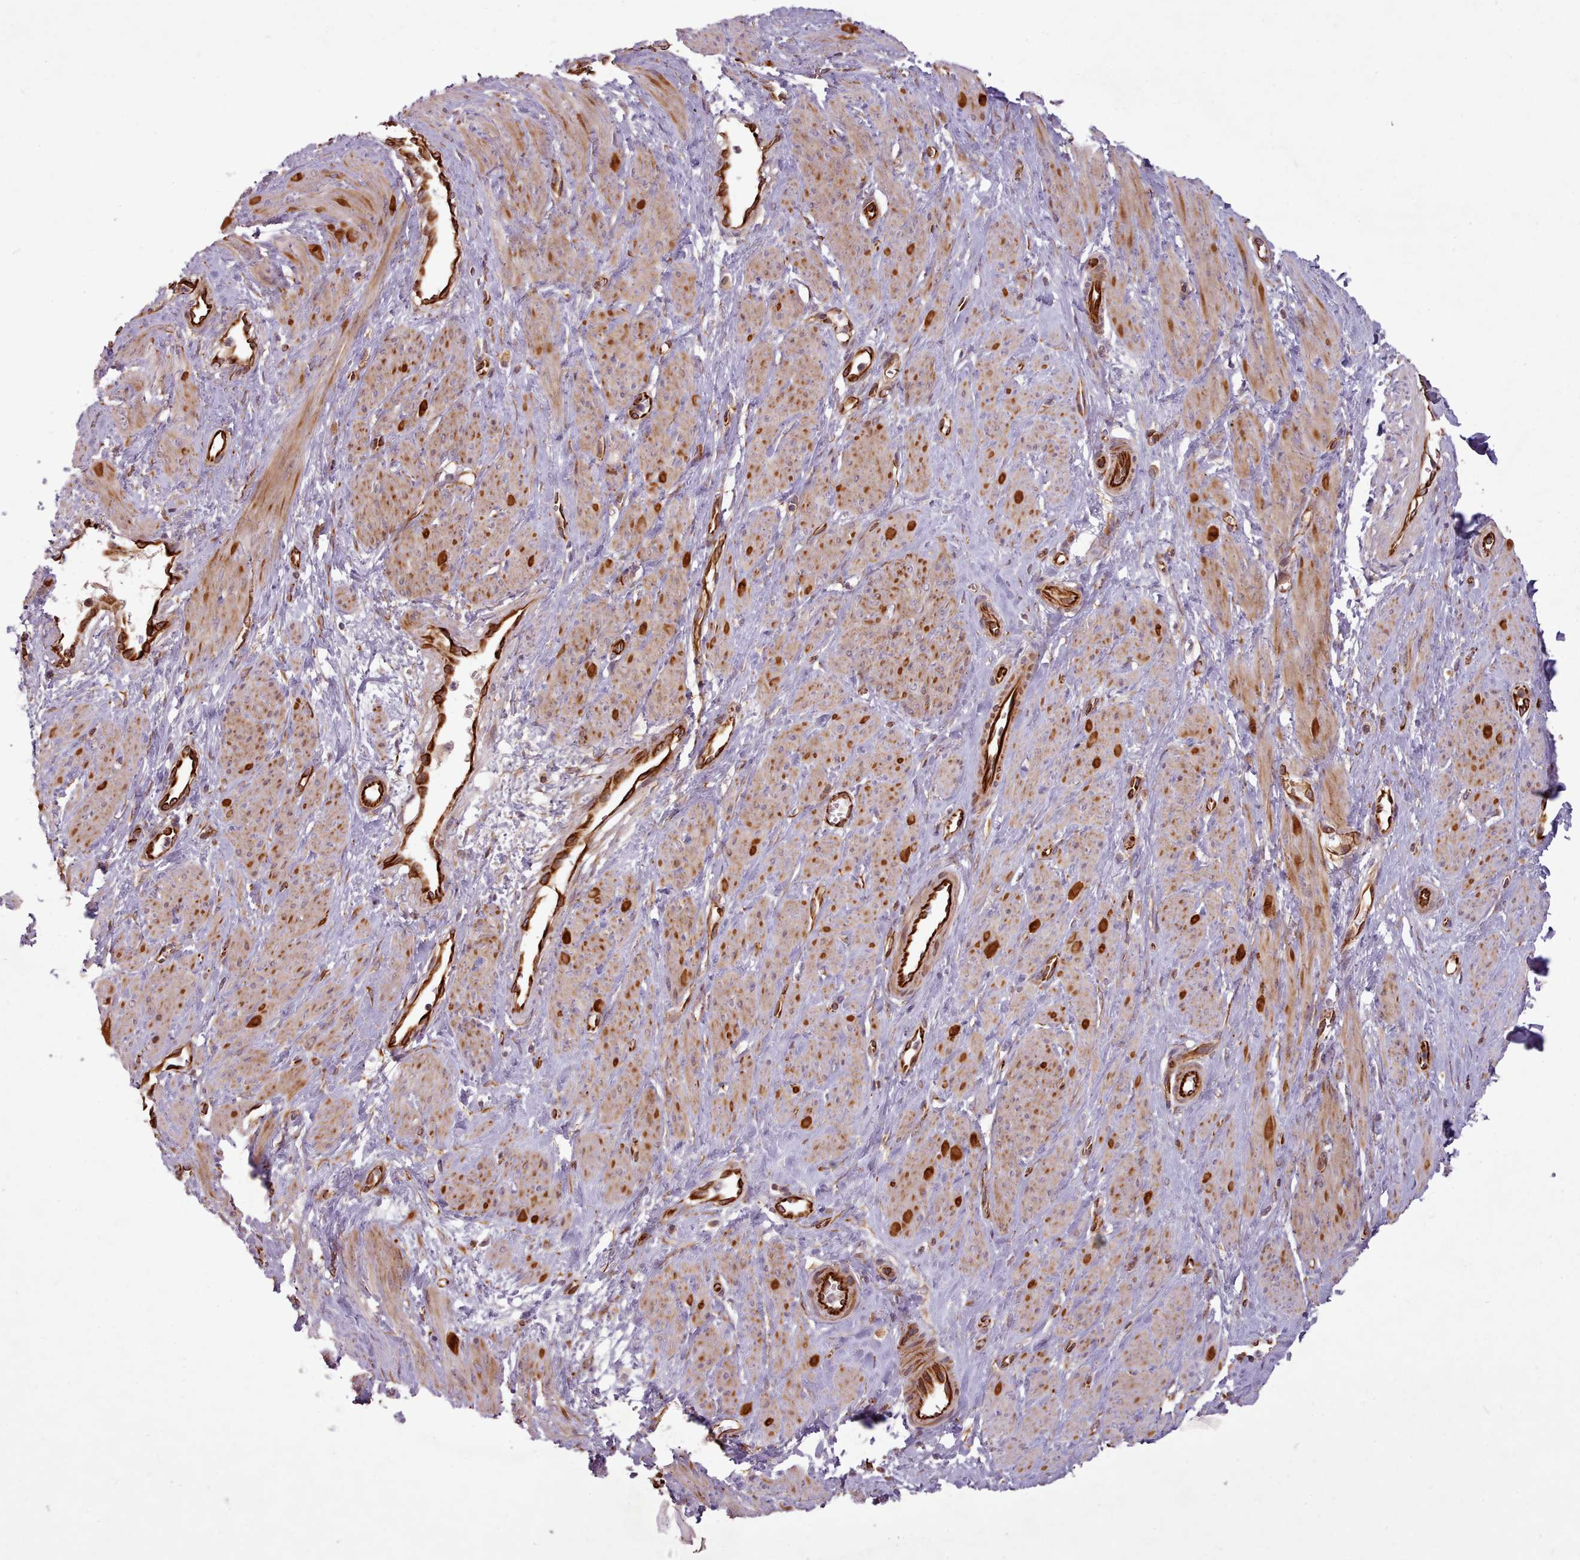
{"staining": {"intensity": "moderate", "quantity": "25%-75%", "location": "cytoplasmic/membranous"}, "tissue": "smooth muscle", "cell_type": "Smooth muscle cells", "image_type": "normal", "snomed": [{"axis": "morphology", "description": "Normal tissue, NOS"}, {"axis": "topography", "description": "Smooth muscle"}, {"axis": "topography", "description": "Uterus"}], "caption": "High-magnification brightfield microscopy of benign smooth muscle stained with DAB (brown) and counterstained with hematoxylin (blue). smooth muscle cells exhibit moderate cytoplasmic/membranous expression is appreciated in about25%-75% of cells. (Stains: DAB in brown, nuclei in blue, Microscopy: brightfield microscopy at high magnification).", "gene": "GBGT1", "patient": {"sex": "female", "age": 39}}